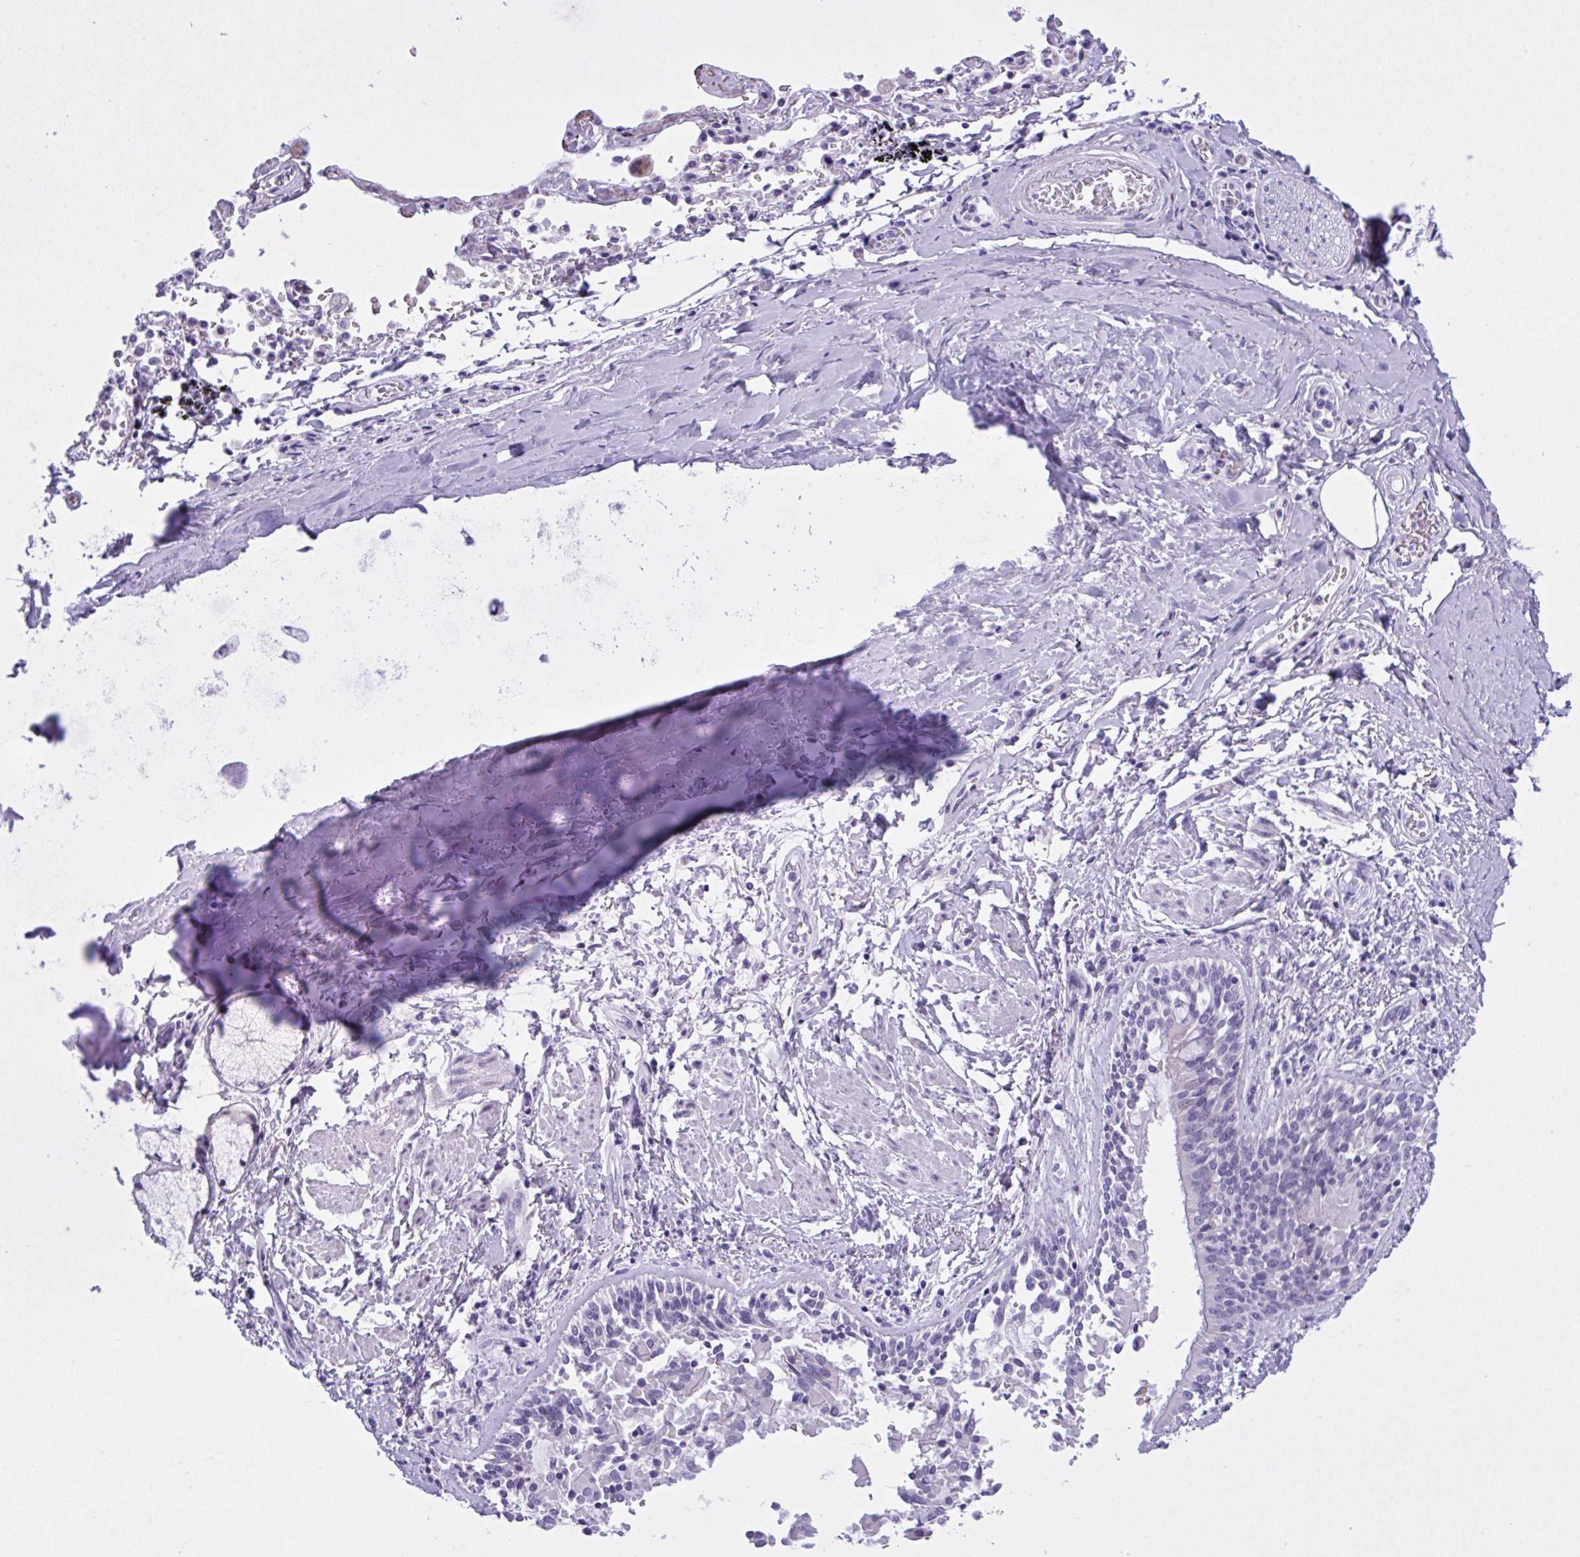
{"staining": {"intensity": "negative", "quantity": "none", "location": "none"}, "tissue": "soft tissue", "cell_type": "Fibroblasts", "image_type": "normal", "snomed": [{"axis": "morphology", "description": "Normal tissue, NOS"}, {"axis": "morphology", "description": "Degeneration, NOS"}, {"axis": "topography", "description": "Cartilage tissue"}, {"axis": "topography", "description": "Lung"}], "caption": "Immunohistochemistry (IHC) of unremarkable human soft tissue displays no expression in fibroblasts.", "gene": "YBX2", "patient": {"sex": "female", "age": 61}}